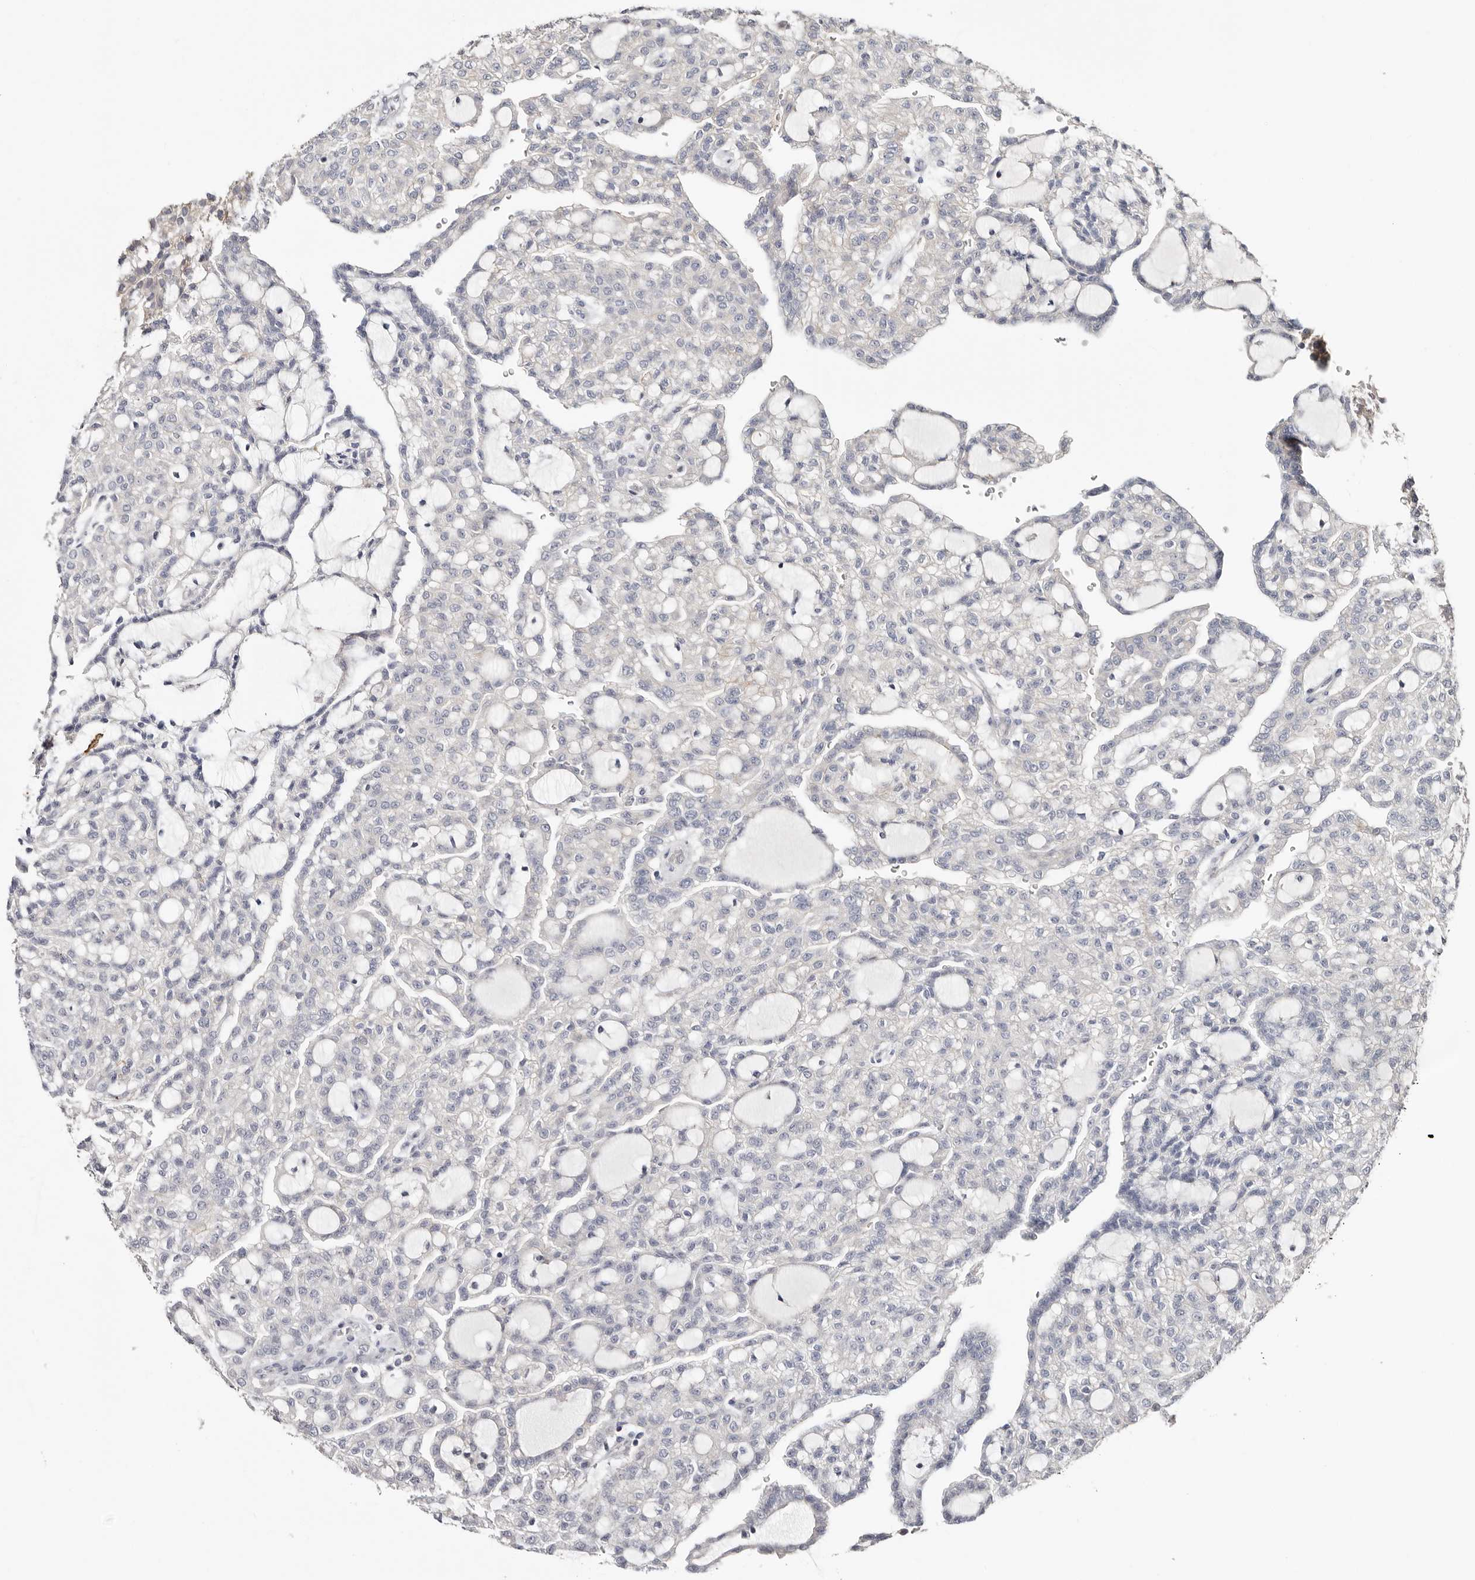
{"staining": {"intensity": "weak", "quantity": "<25%", "location": "cytoplasmic/membranous"}, "tissue": "renal cancer", "cell_type": "Tumor cells", "image_type": "cancer", "snomed": [{"axis": "morphology", "description": "Adenocarcinoma, NOS"}, {"axis": "topography", "description": "Kidney"}], "caption": "Photomicrograph shows no protein positivity in tumor cells of renal cancer tissue.", "gene": "S100A14", "patient": {"sex": "male", "age": 63}}